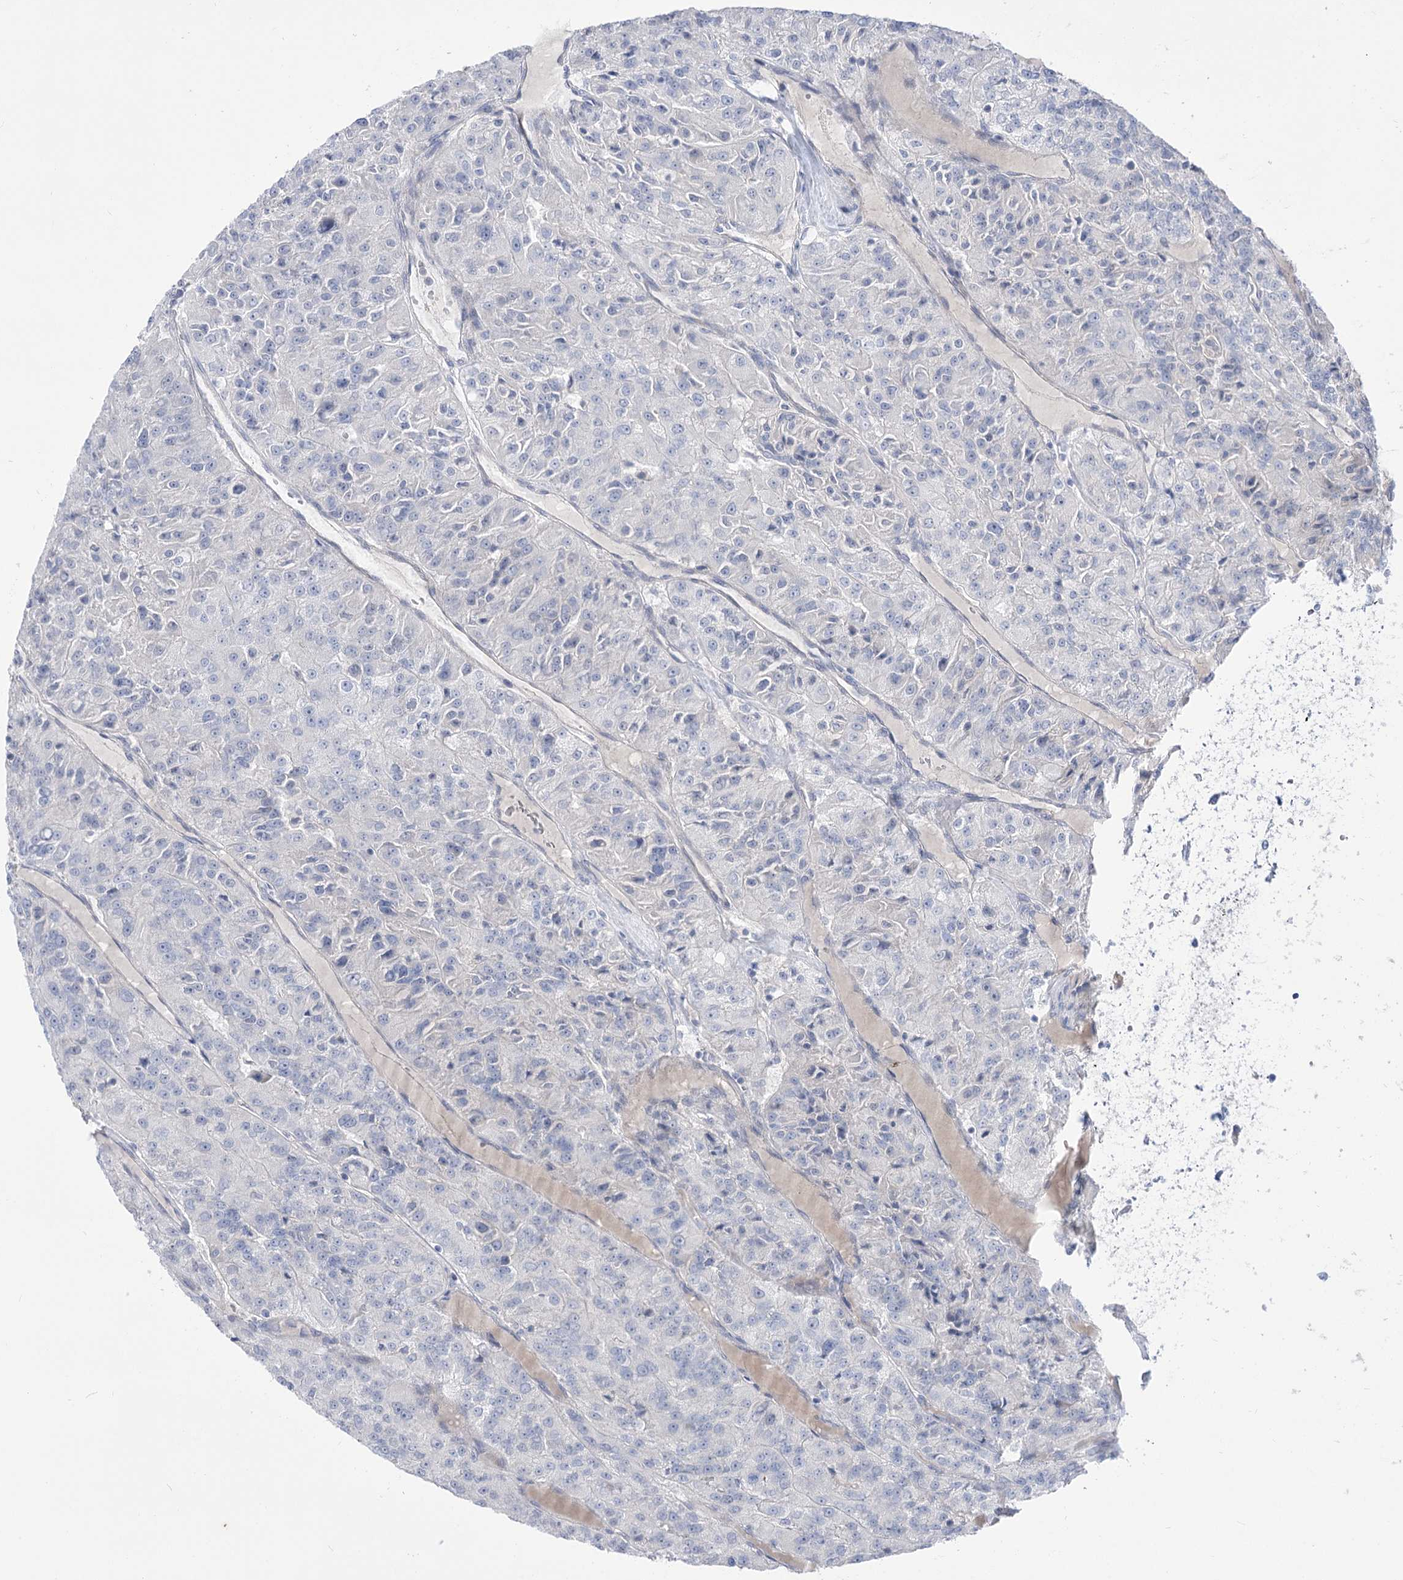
{"staining": {"intensity": "negative", "quantity": "none", "location": "none"}, "tissue": "renal cancer", "cell_type": "Tumor cells", "image_type": "cancer", "snomed": [{"axis": "morphology", "description": "Adenocarcinoma, NOS"}, {"axis": "topography", "description": "Kidney"}], "caption": "The photomicrograph reveals no significant expression in tumor cells of renal cancer.", "gene": "HELT", "patient": {"sex": "female", "age": 63}}